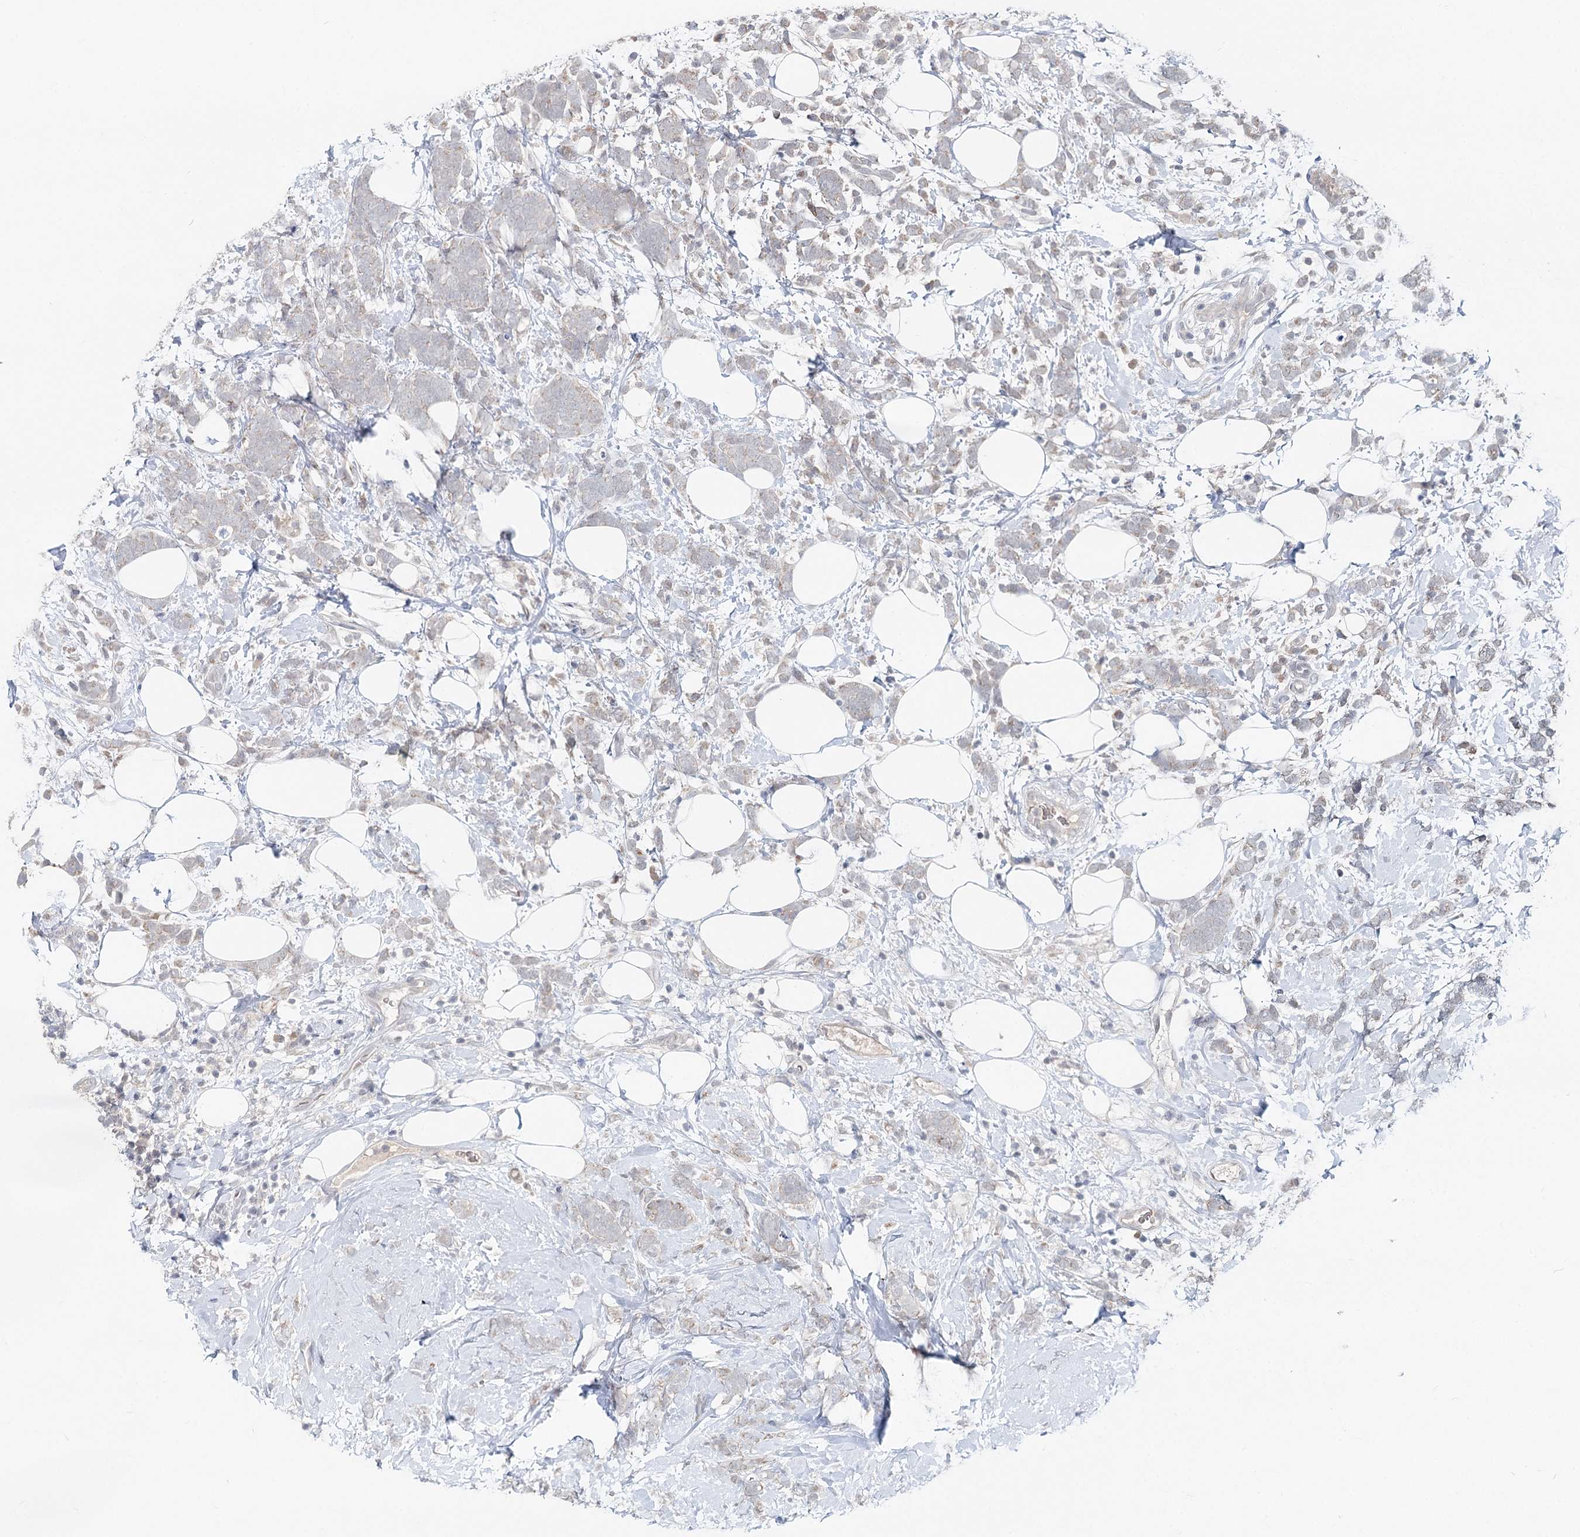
{"staining": {"intensity": "negative", "quantity": "none", "location": "none"}, "tissue": "breast cancer", "cell_type": "Tumor cells", "image_type": "cancer", "snomed": [{"axis": "morphology", "description": "Lobular carcinoma"}, {"axis": "topography", "description": "Breast"}], "caption": "IHC of breast cancer (lobular carcinoma) shows no positivity in tumor cells.", "gene": "FBXO7", "patient": {"sex": "female", "age": 58}}